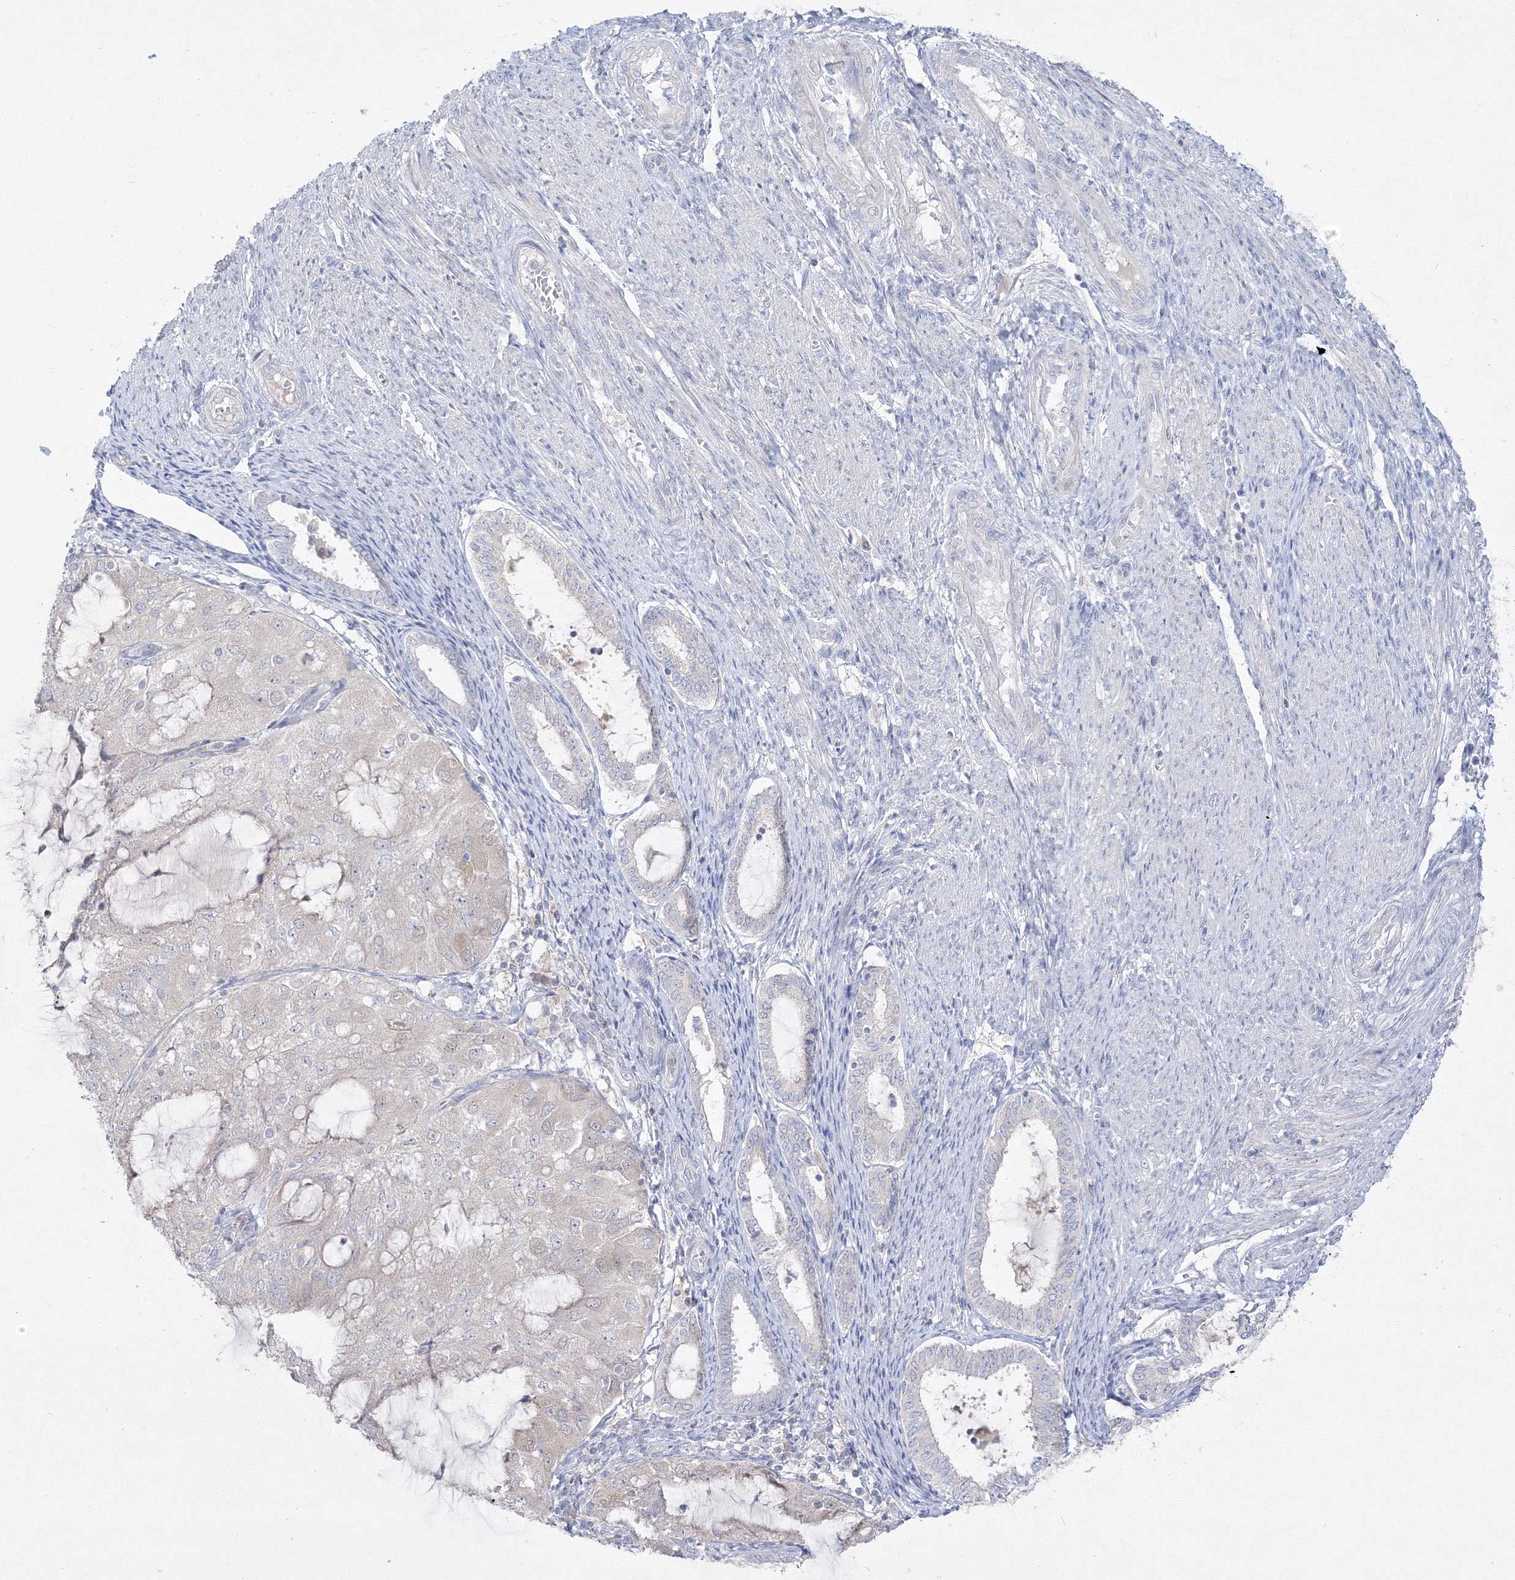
{"staining": {"intensity": "negative", "quantity": "none", "location": "none"}, "tissue": "endometrial cancer", "cell_type": "Tumor cells", "image_type": "cancer", "snomed": [{"axis": "morphology", "description": "Adenocarcinoma, NOS"}, {"axis": "topography", "description": "Endometrium"}], "caption": "Tumor cells are negative for protein expression in human endometrial cancer.", "gene": "FBXL8", "patient": {"sex": "female", "age": 81}}